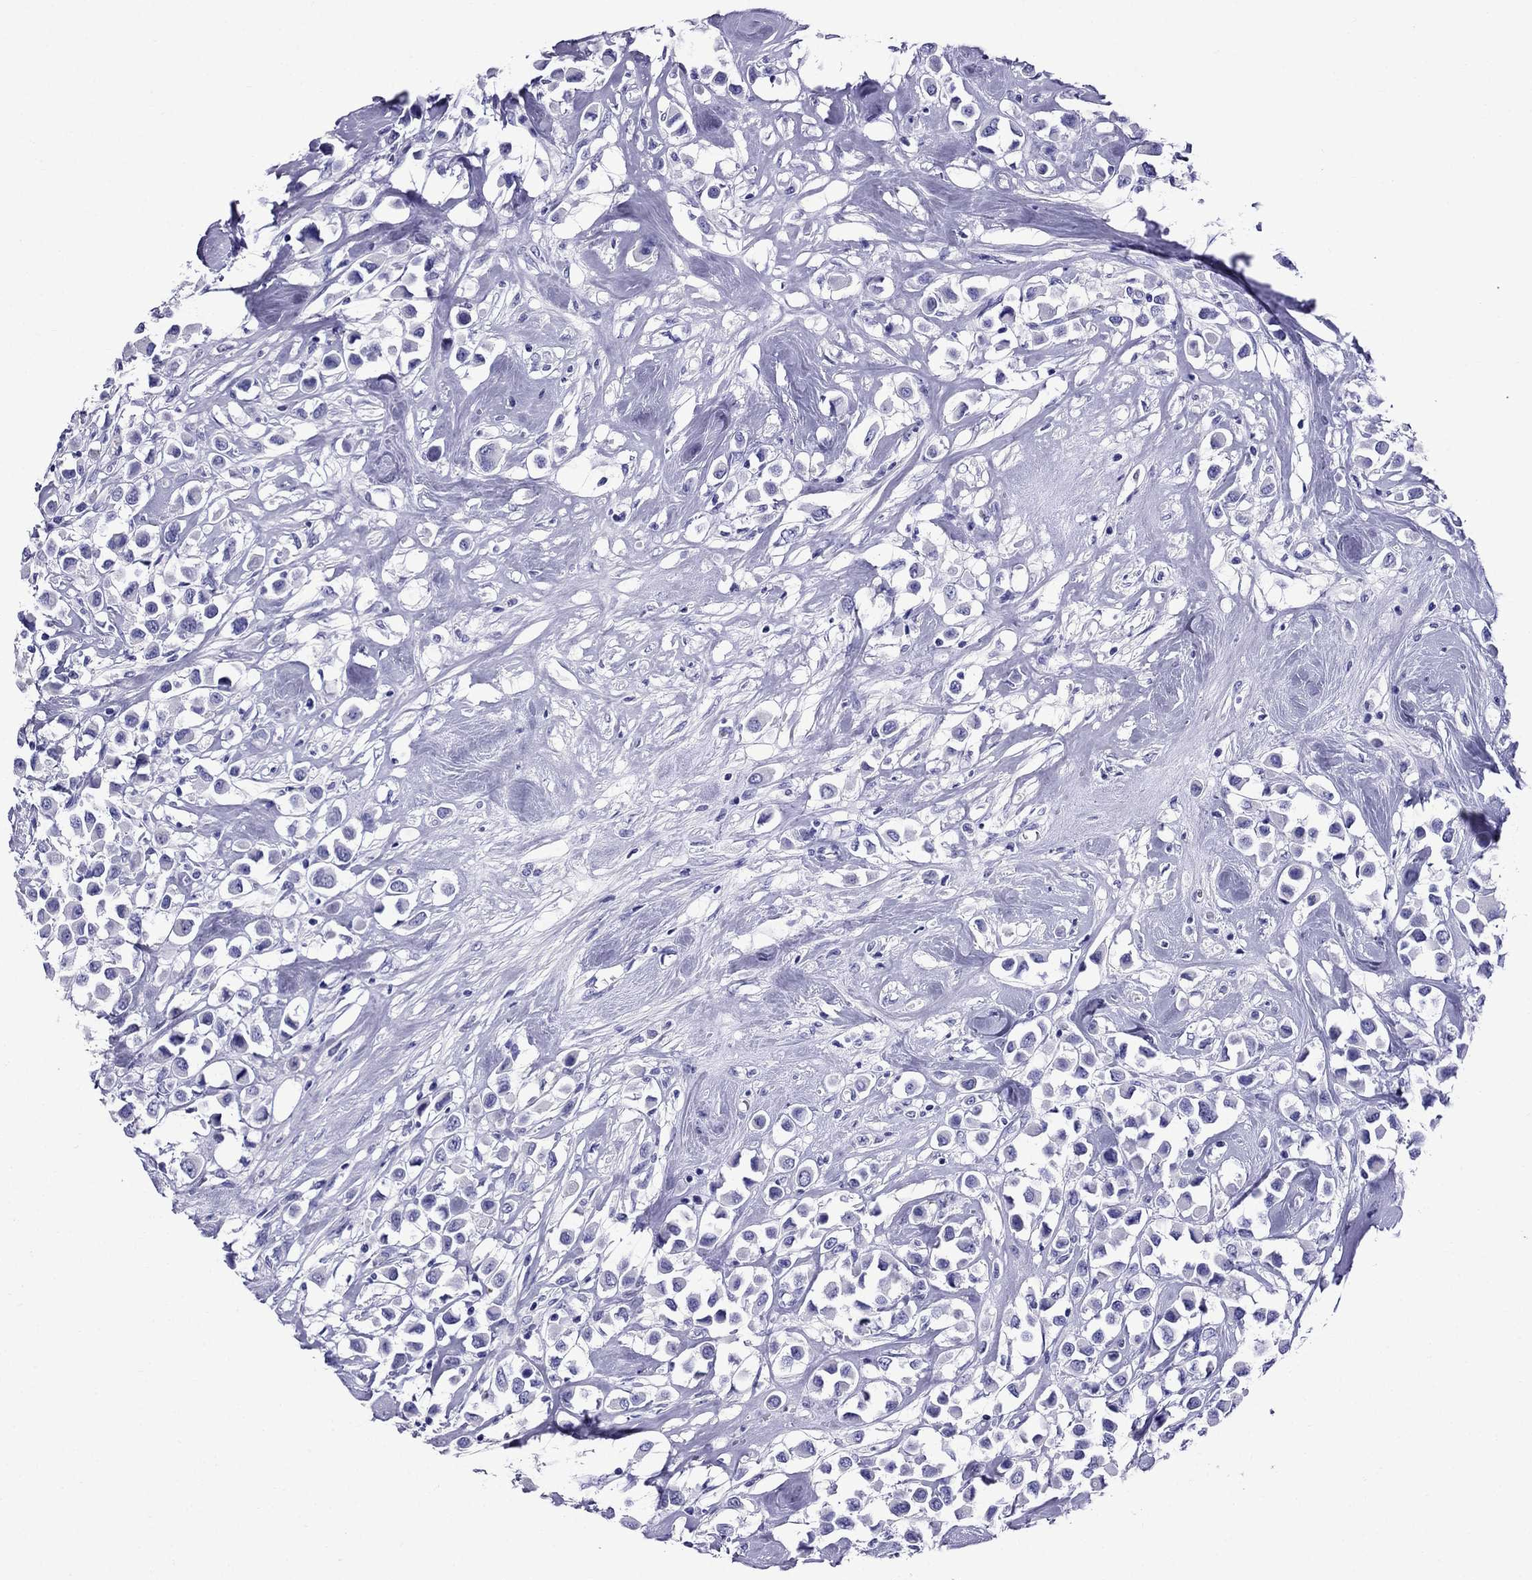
{"staining": {"intensity": "negative", "quantity": "none", "location": "none"}, "tissue": "breast cancer", "cell_type": "Tumor cells", "image_type": "cancer", "snomed": [{"axis": "morphology", "description": "Duct carcinoma"}, {"axis": "topography", "description": "Breast"}], "caption": "Tumor cells are negative for brown protein staining in breast cancer.", "gene": "CRYBA1", "patient": {"sex": "female", "age": 61}}